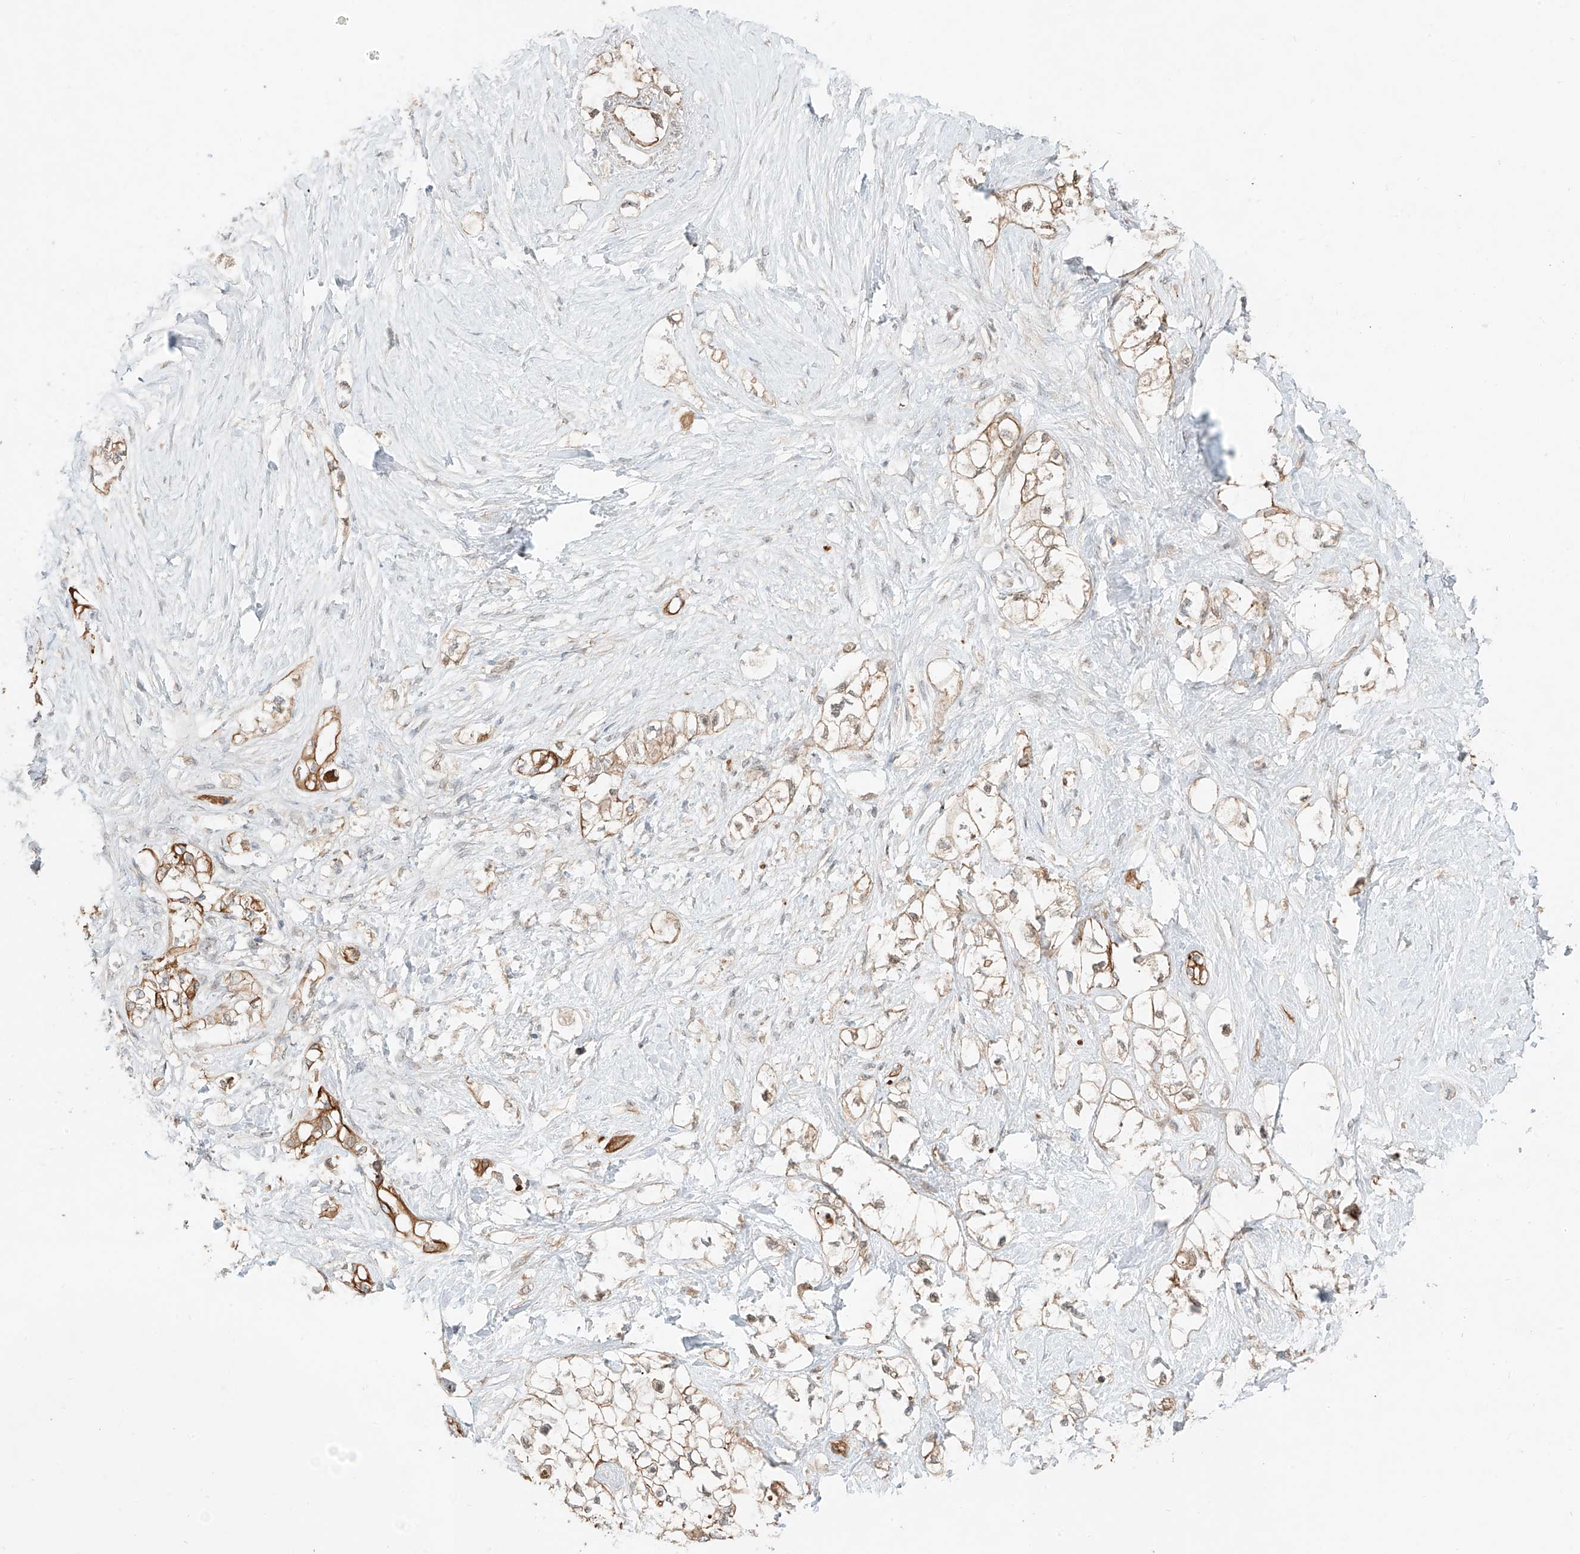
{"staining": {"intensity": "moderate", "quantity": ">75%", "location": "cytoplasmic/membranous"}, "tissue": "pancreatic cancer", "cell_type": "Tumor cells", "image_type": "cancer", "snomed": [{"axis": "morphology", "description": "Adenocarcinoma, NOS"}, {"axis": "topography", "description": "Pancreas"}], "caption": "Immunohistochemistry (IHC) photomicrograph of adenocarcinoma (pancreatic) stained for a protein (brown), which displays medium levels of moderate cytoplasmic/membranous positivity in approximately >75% of tumor cells.", "gene": "CEP162", "patient": {"sex": "male", "age": 70}}